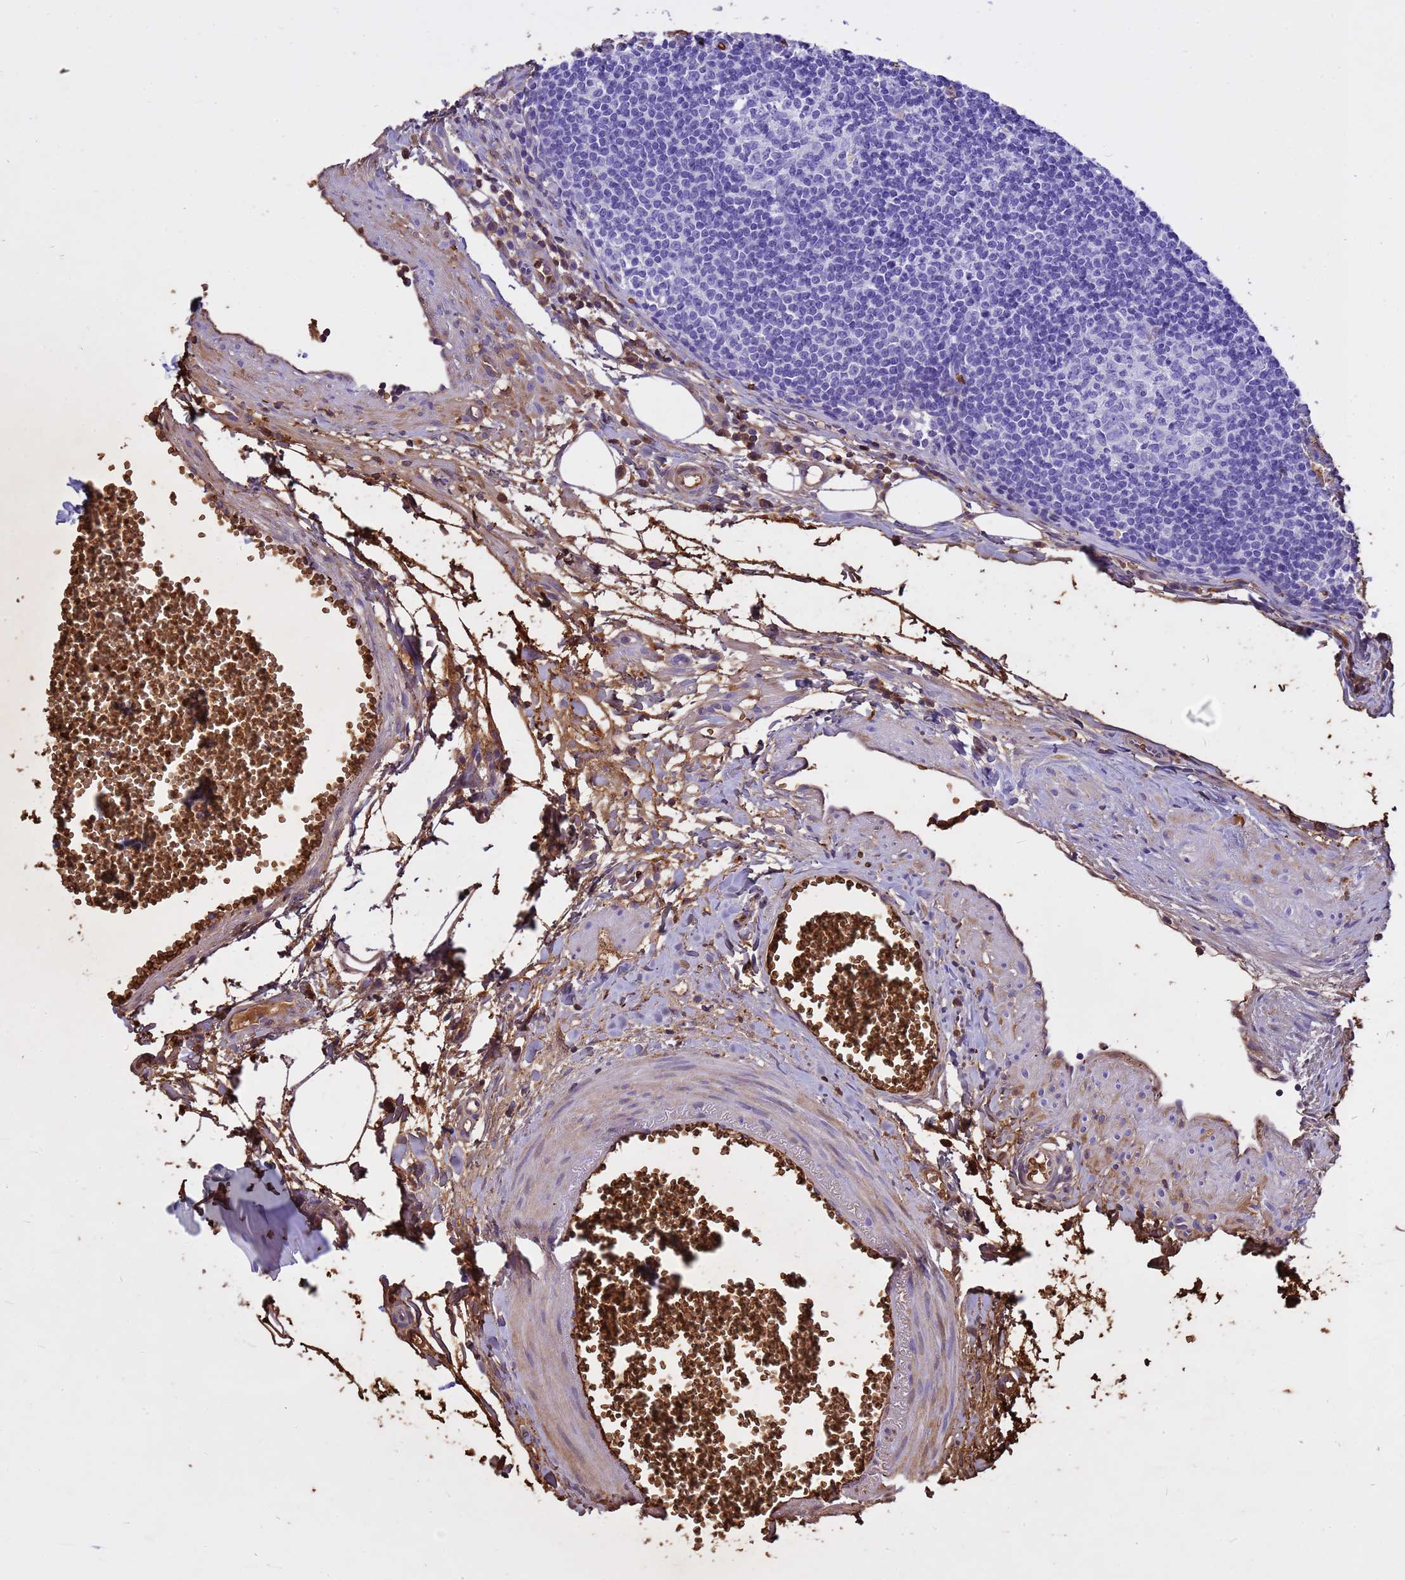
{"staining": {"intensity": "weak", "quantity": "25%-75%", "location": "cytoplasmic/membranous"}, "tissue": "lymph node", "cell_type": "Germinal center cells", "image_type": "normal", "snomed": [{"axis": "morphology", "description": "Normal tissue, NOS"}, {"axis": "topography", "description": "Lymph node"}], "caption": "Immunohistochemical staining of normal human lymph node demonstrates 25%-75% levels of weak cytoplasmic/membranous protein expression in approximately 25%-75% of germinal center cells. Nuclei are stained in blue.", "gene": "HBA1", "patient": {"sex": "female", "age": 27}}